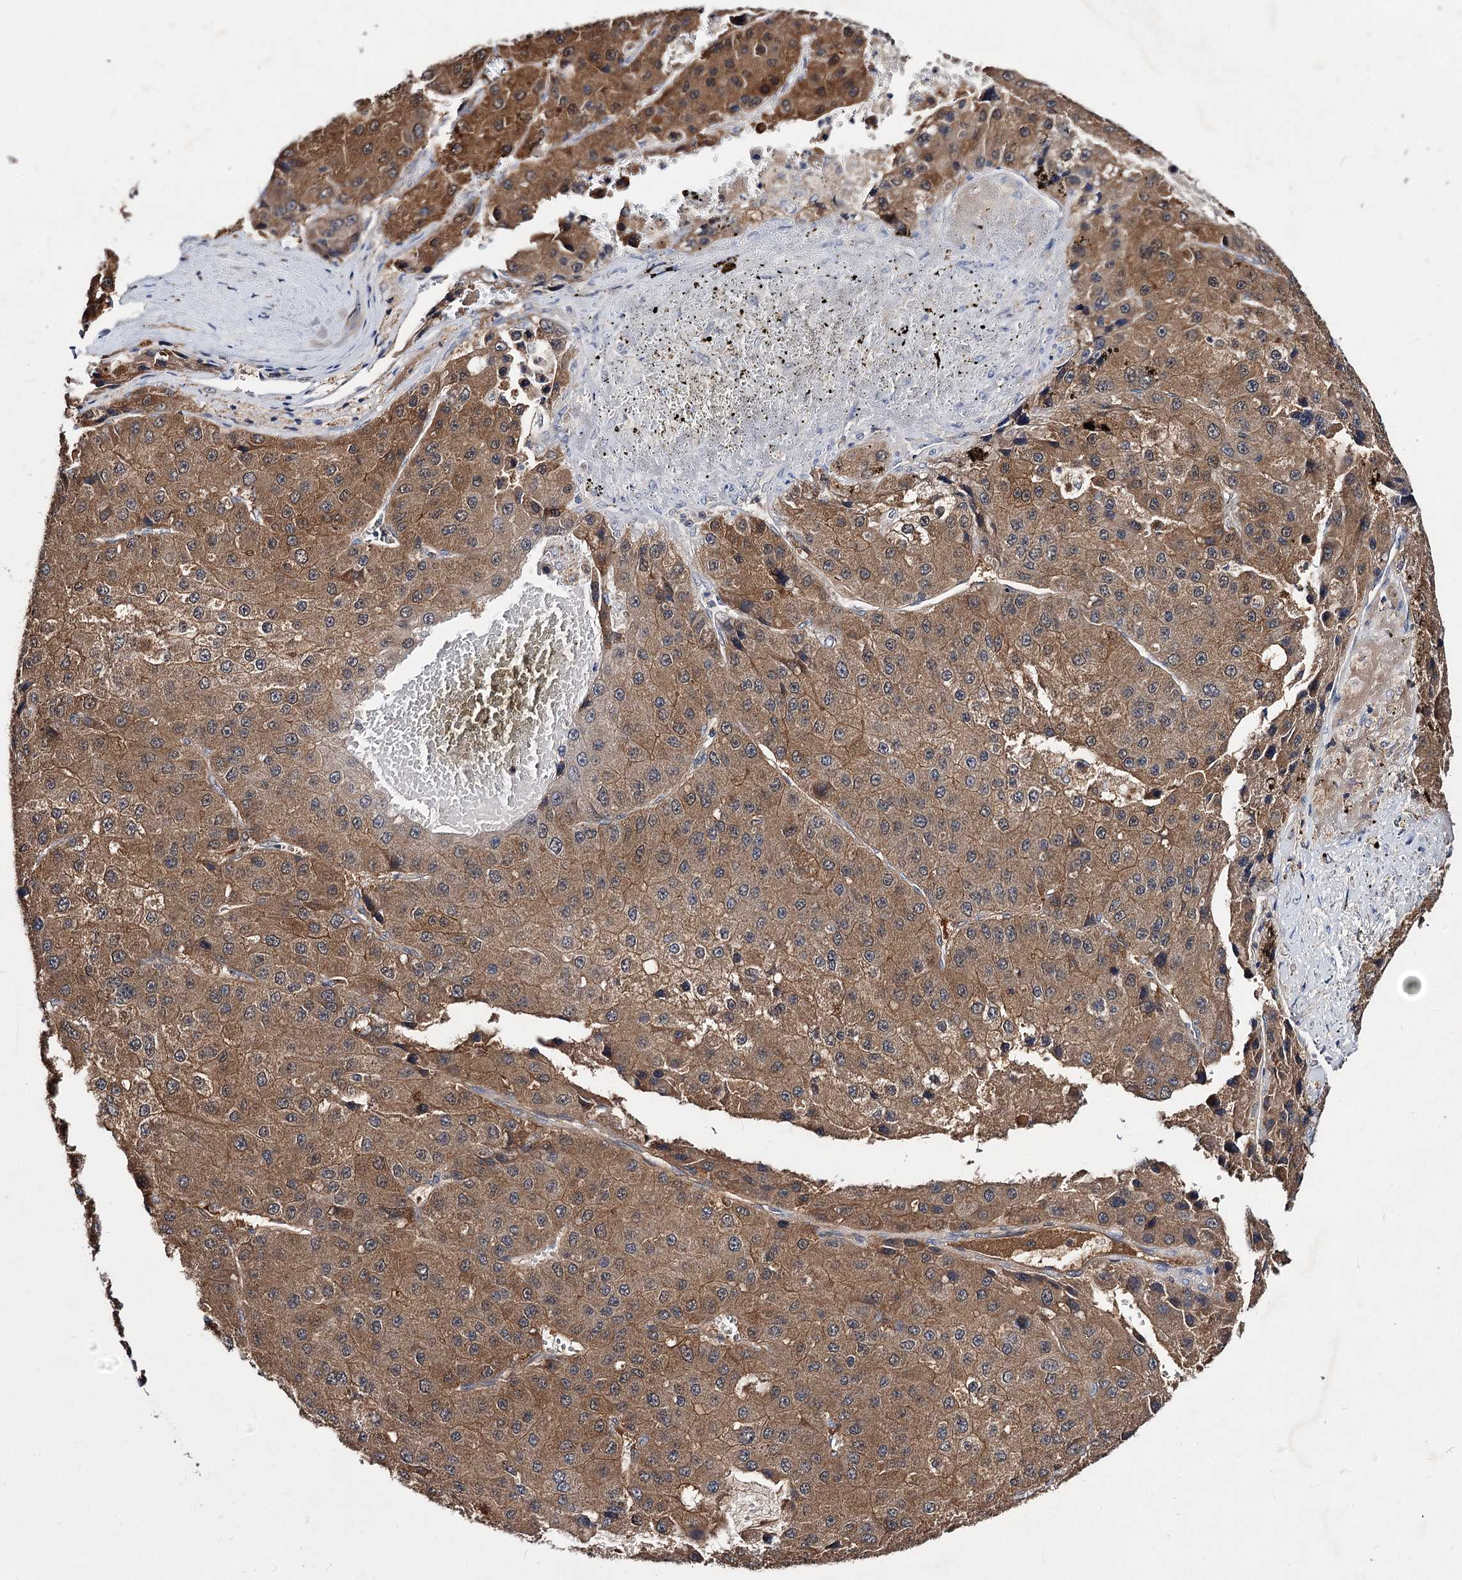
{"staining": {"intensity": "moderate", "quantity": ">75%", "location": "cytoplasmic/membranous"}, "tissue": "liver cancer", "cell_type": "Tumor cells", "image_type": "cancer", "snomed": [{"axis": "morphology", "description": "Carcinoma, Hepatocellular, NOS"}, {"axis": "topography", "description": "Liver"}], "caption": "Protein staining by immunohistochemistry exhibits moderate cytoplasmic/membranous positivity in about >75% of tumor cells in liver hepatocellular carcinoma.", "gene": "ACTR6", "patient": {"sex": "female", "age": 73}}